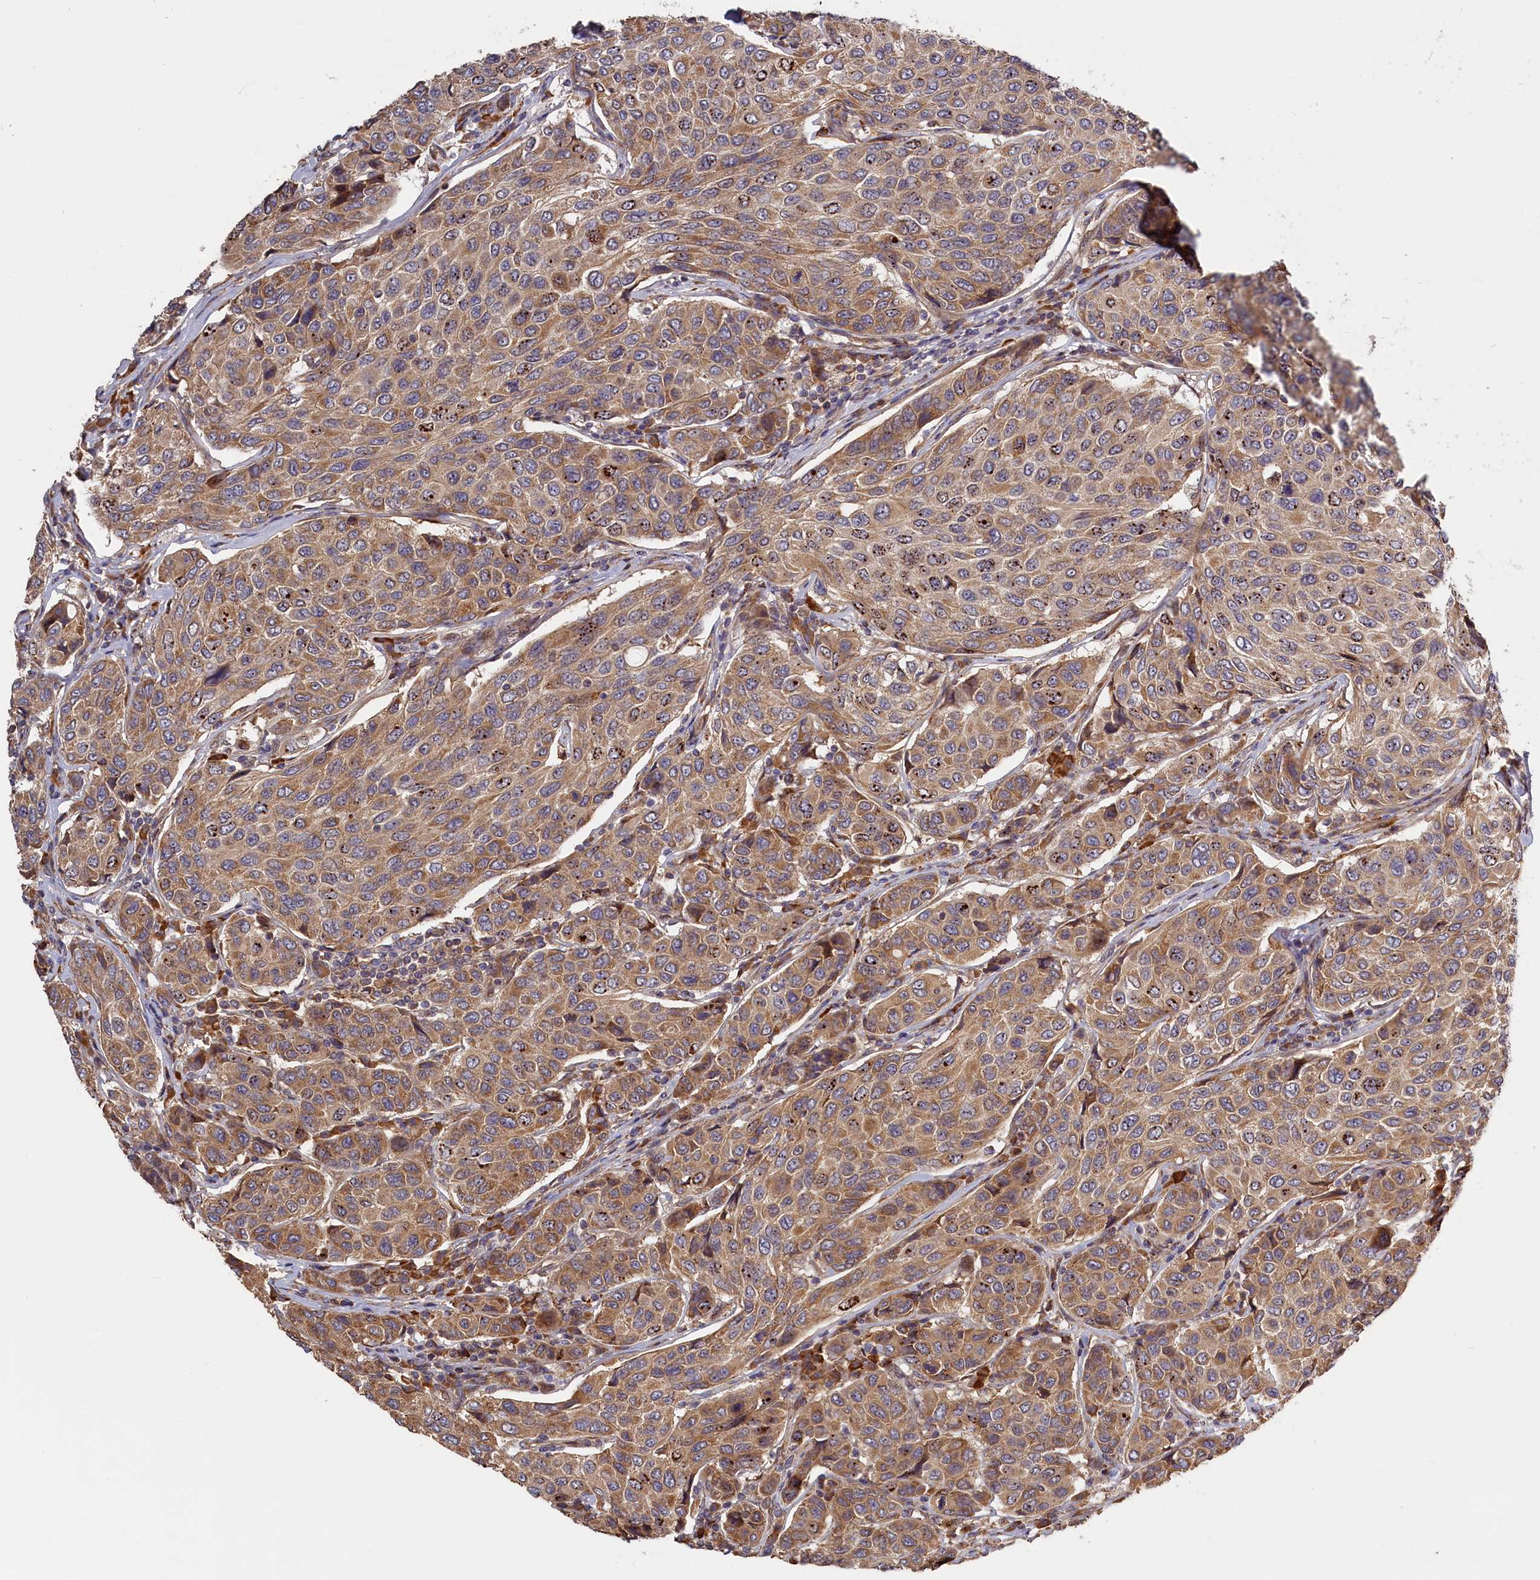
{"staining": {"intensity": "moderate", "quantity": ">75%", "location": "cytoplasmic/membranous"}, "tissue": "breast cancer", "cell_type": "Tumor cells", "image_type": "cancer", "snomed": [{"axis": "morphology", "description": "Duct carcinoma"}, {"axis": "topography", "description": "Breast"}], "caption": "Immunohistochemical staining of breast infiltrating ductal carcinoma demonstrates medium levels of moderate cytoplasmic/membranous protein positivity in about >75% of tumor cells.", "gene": "CEP44", "patient": {"sex": "female", "age": 55}}